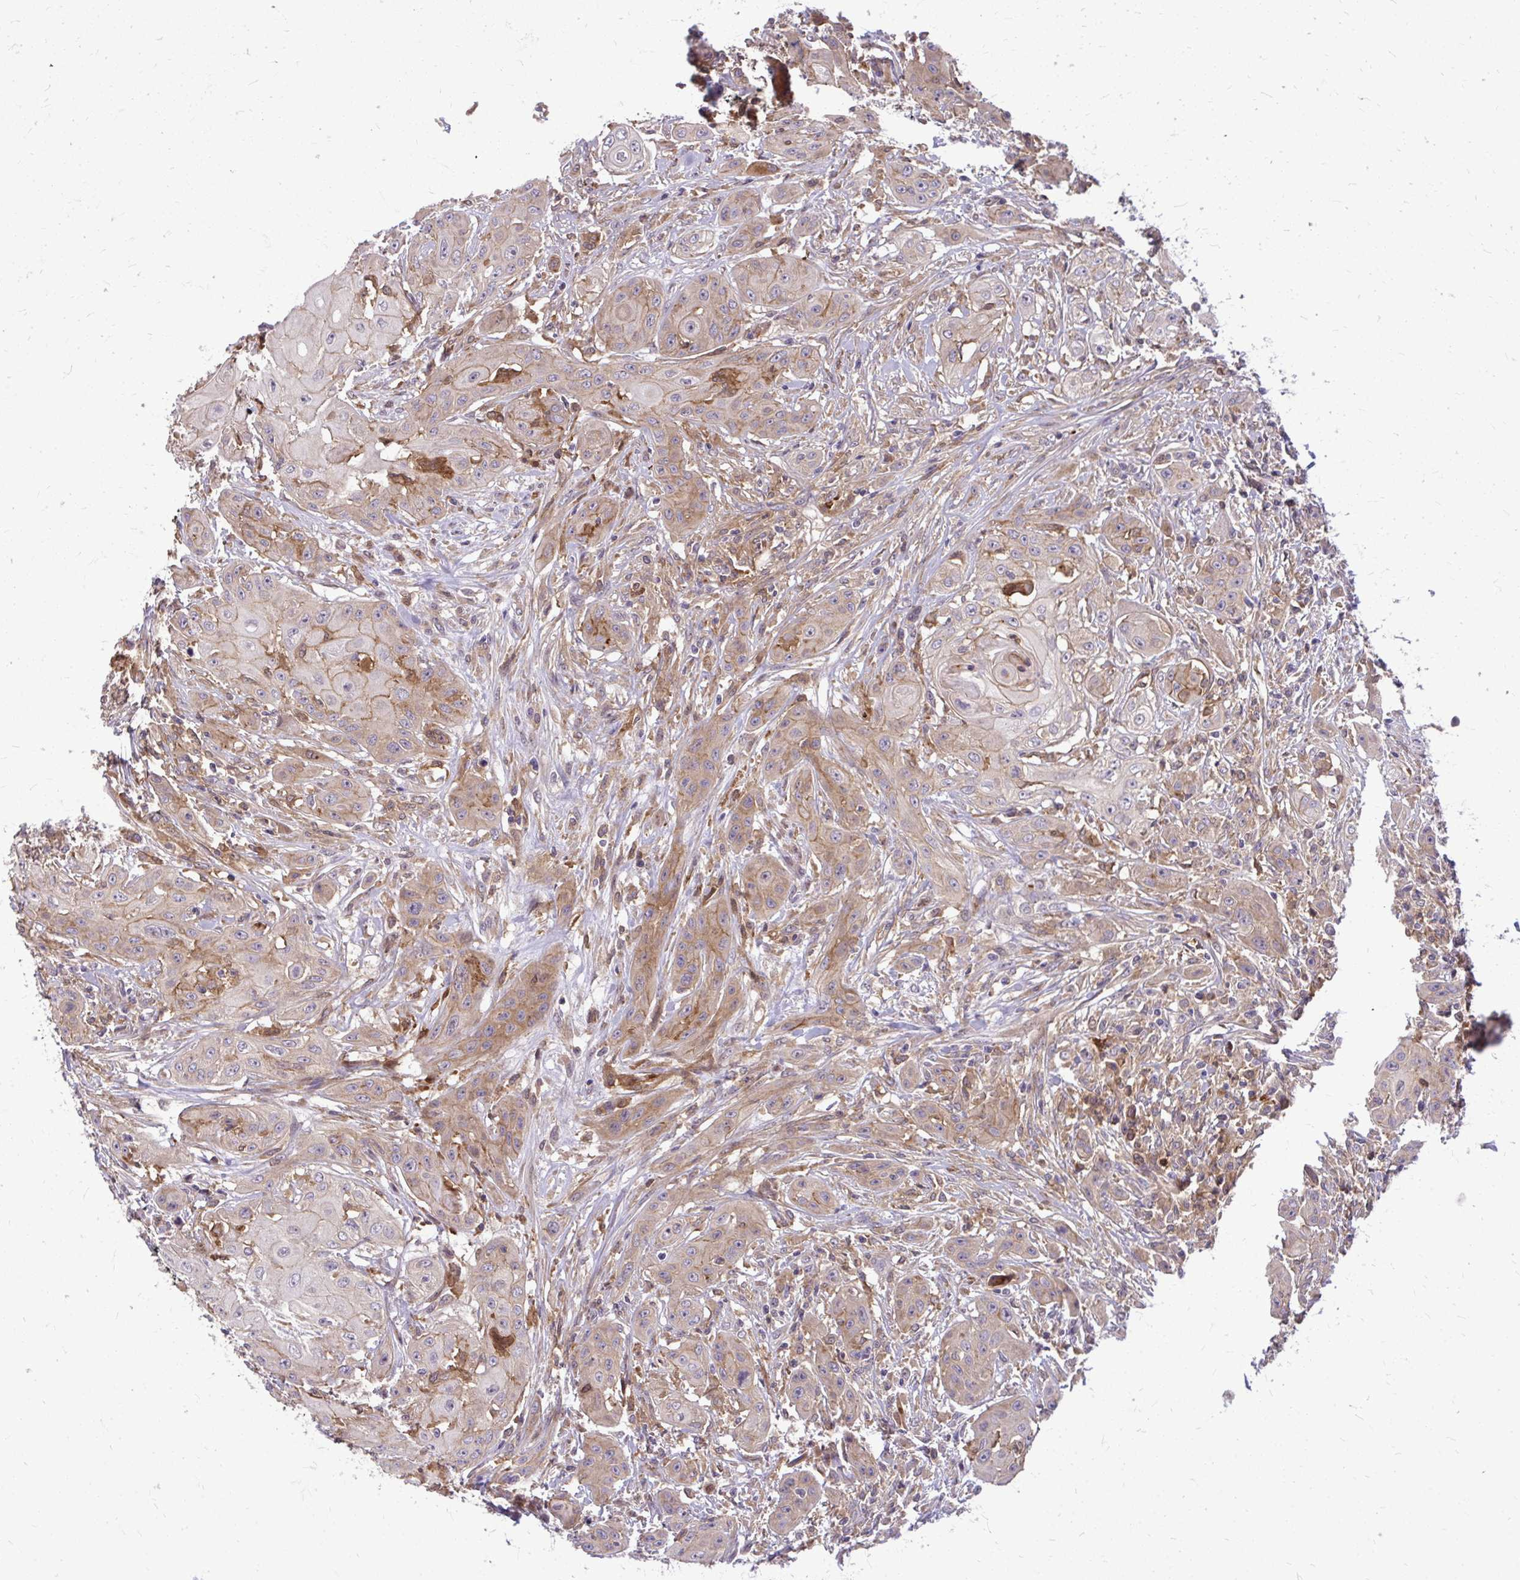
{"staining": {"intensity": "moderate", "quantity": "25%-75%", "location": "cytoplasmic/membranous"}, "tissue": "head and neck cancer", "cell_type": "Tumor cells", "image_type": "cancer", "snomed": [{"axis": "morphology", "description": "Squamous cell carcinoma, NOS"}, {"axis": "topography", "description": "Oral tissue"}, {"axis": "topography", "description": "Head-Neck"}, {"axis": "topography", "description": "Neck, NOS"}], "caption": "Head and neck cancer stained with a protein marker reveals moderate staining in tumor cells.", "gene": "OXNAD1", "patient": {"sex": "female", "age": 55}}